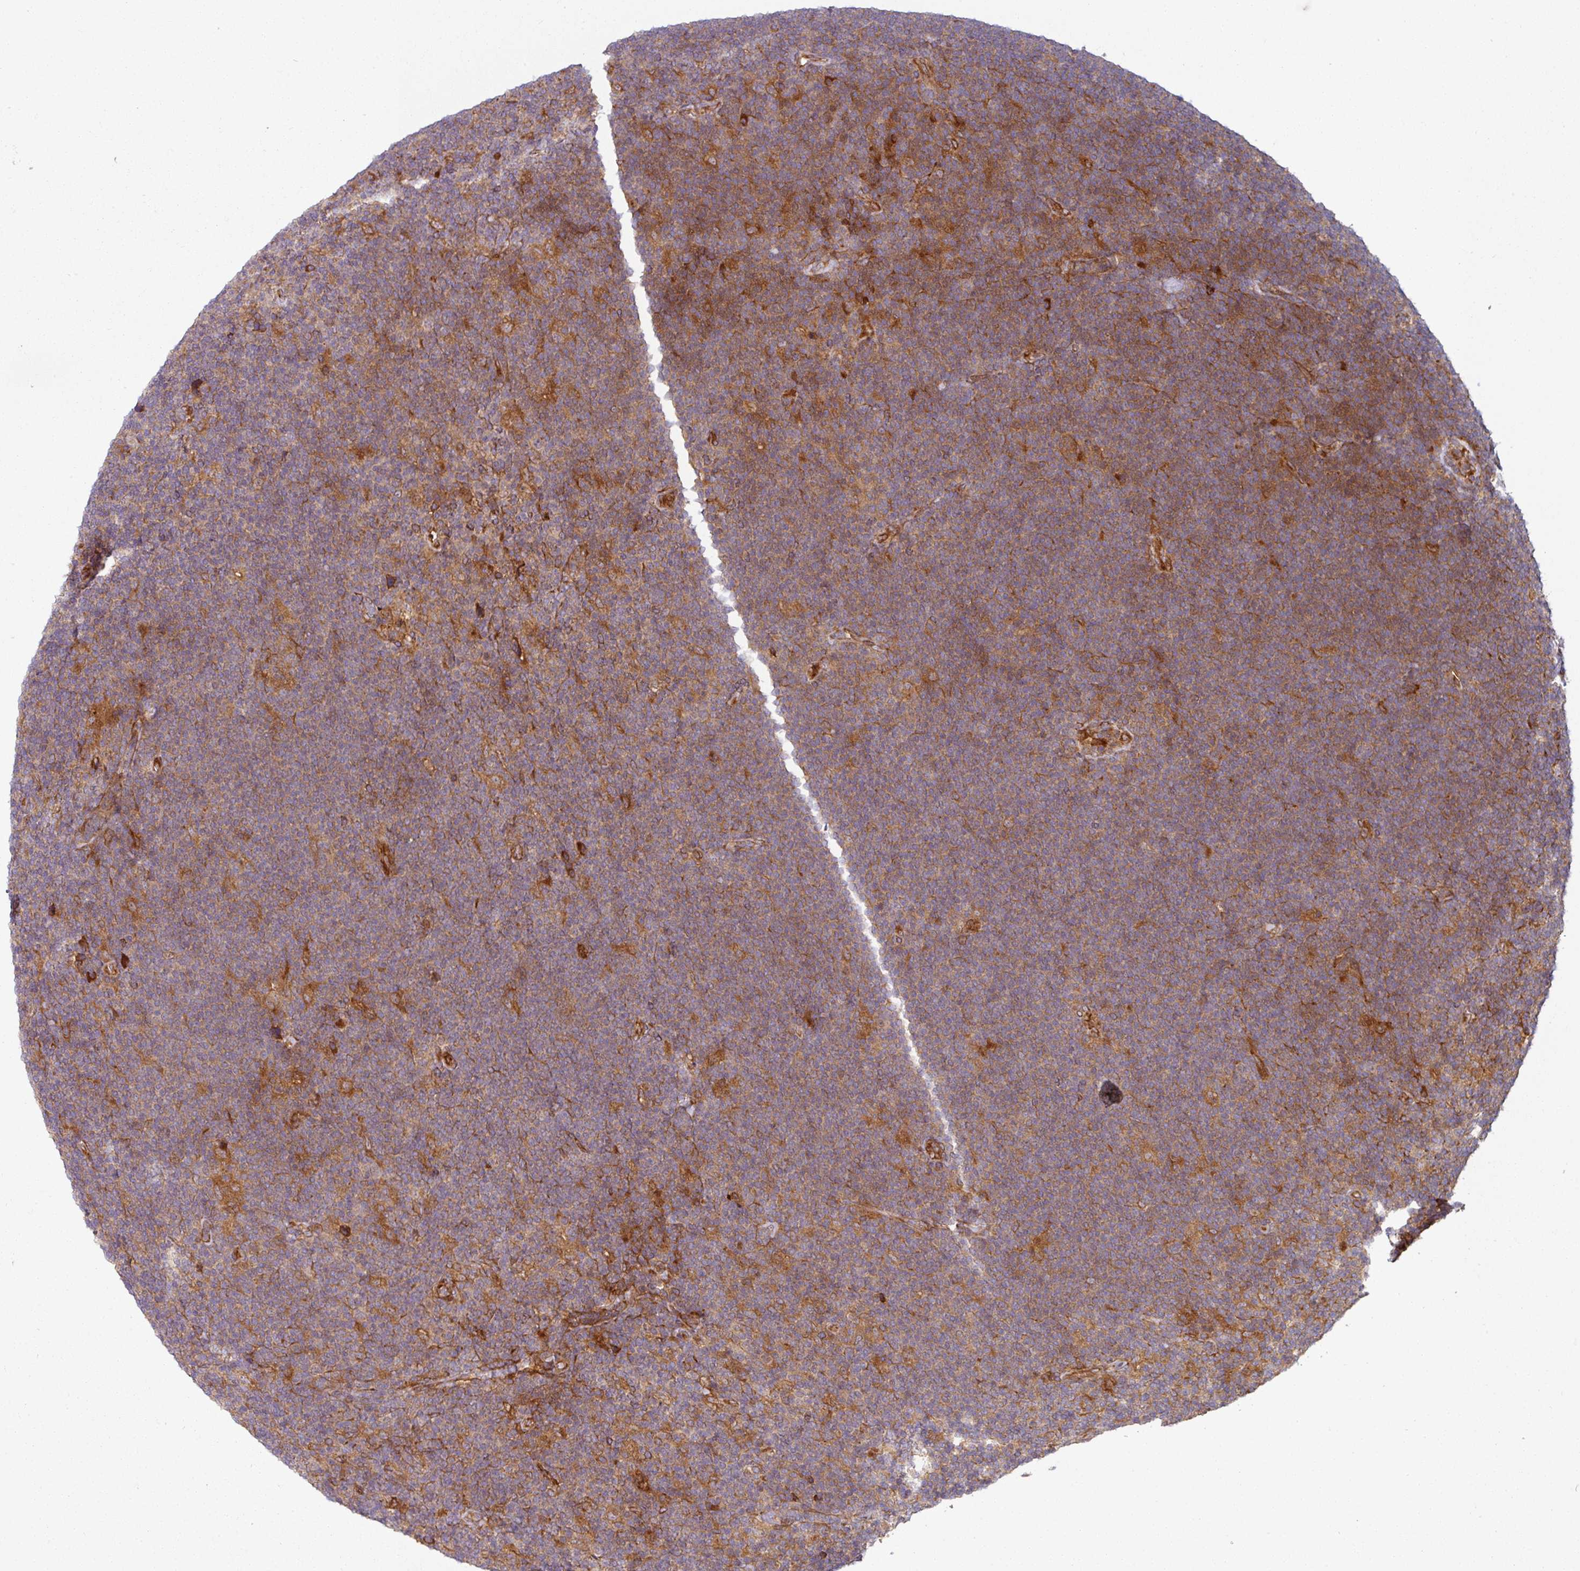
{"staining": {"intensity": "strong", "quantity": ">75%", "location": "cytoplasmic/membranous"}, "tissue": "lymphoma", "cell_type": "Tumor cells", "image_type": "cancer", "snomed": [{"axis": "morphology", "description": "Hodgkin's disease, NOS"}, {"axis": "topography", "description": "Lymph node"}], "caption": "Strong cytoplasmic/membranous protein staining is appreciated in about >75% of tumor cells in Hodgkin's disease.", "gene": "RAB5A", "patient": {"sex": "female", "age": 57}}